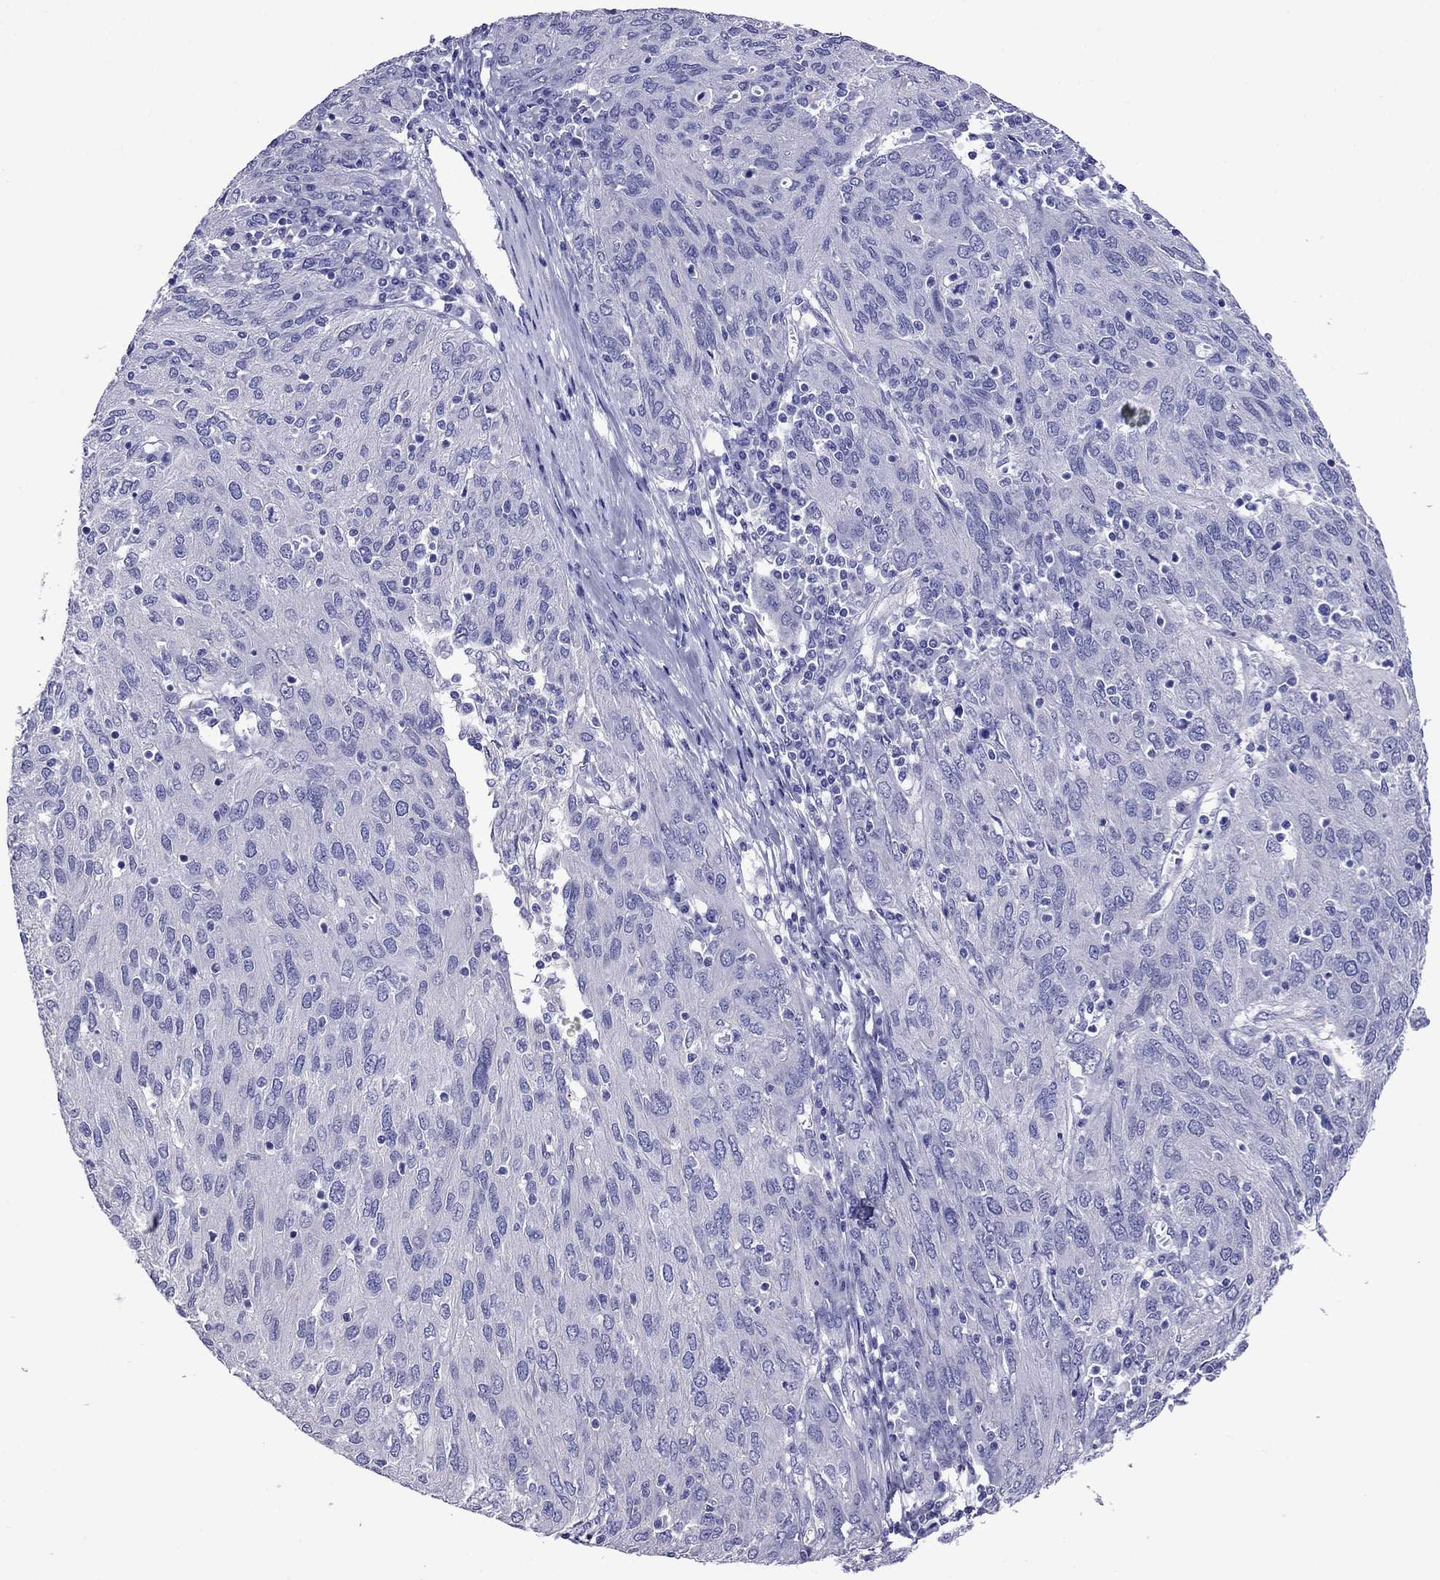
{"staining": {"intensity": "negative", "quantity": "none", "location": "none"}, "tissue": "ovarian cancer", "cell_type": "Tumor cells", "image_type": "cancer", "snomed": [{"axis": "morphology", "description": "Carcinoma, endometroid"}, {"axis": "topography", "description": "Ovary"}], "caption": "IHC photomicrograph of human ovarian cancer stained for a protein (brown), which demonstrates no staining in tumor cells.", "gene": "SCG2", "patient": {"sex": "female", "age": 50}}